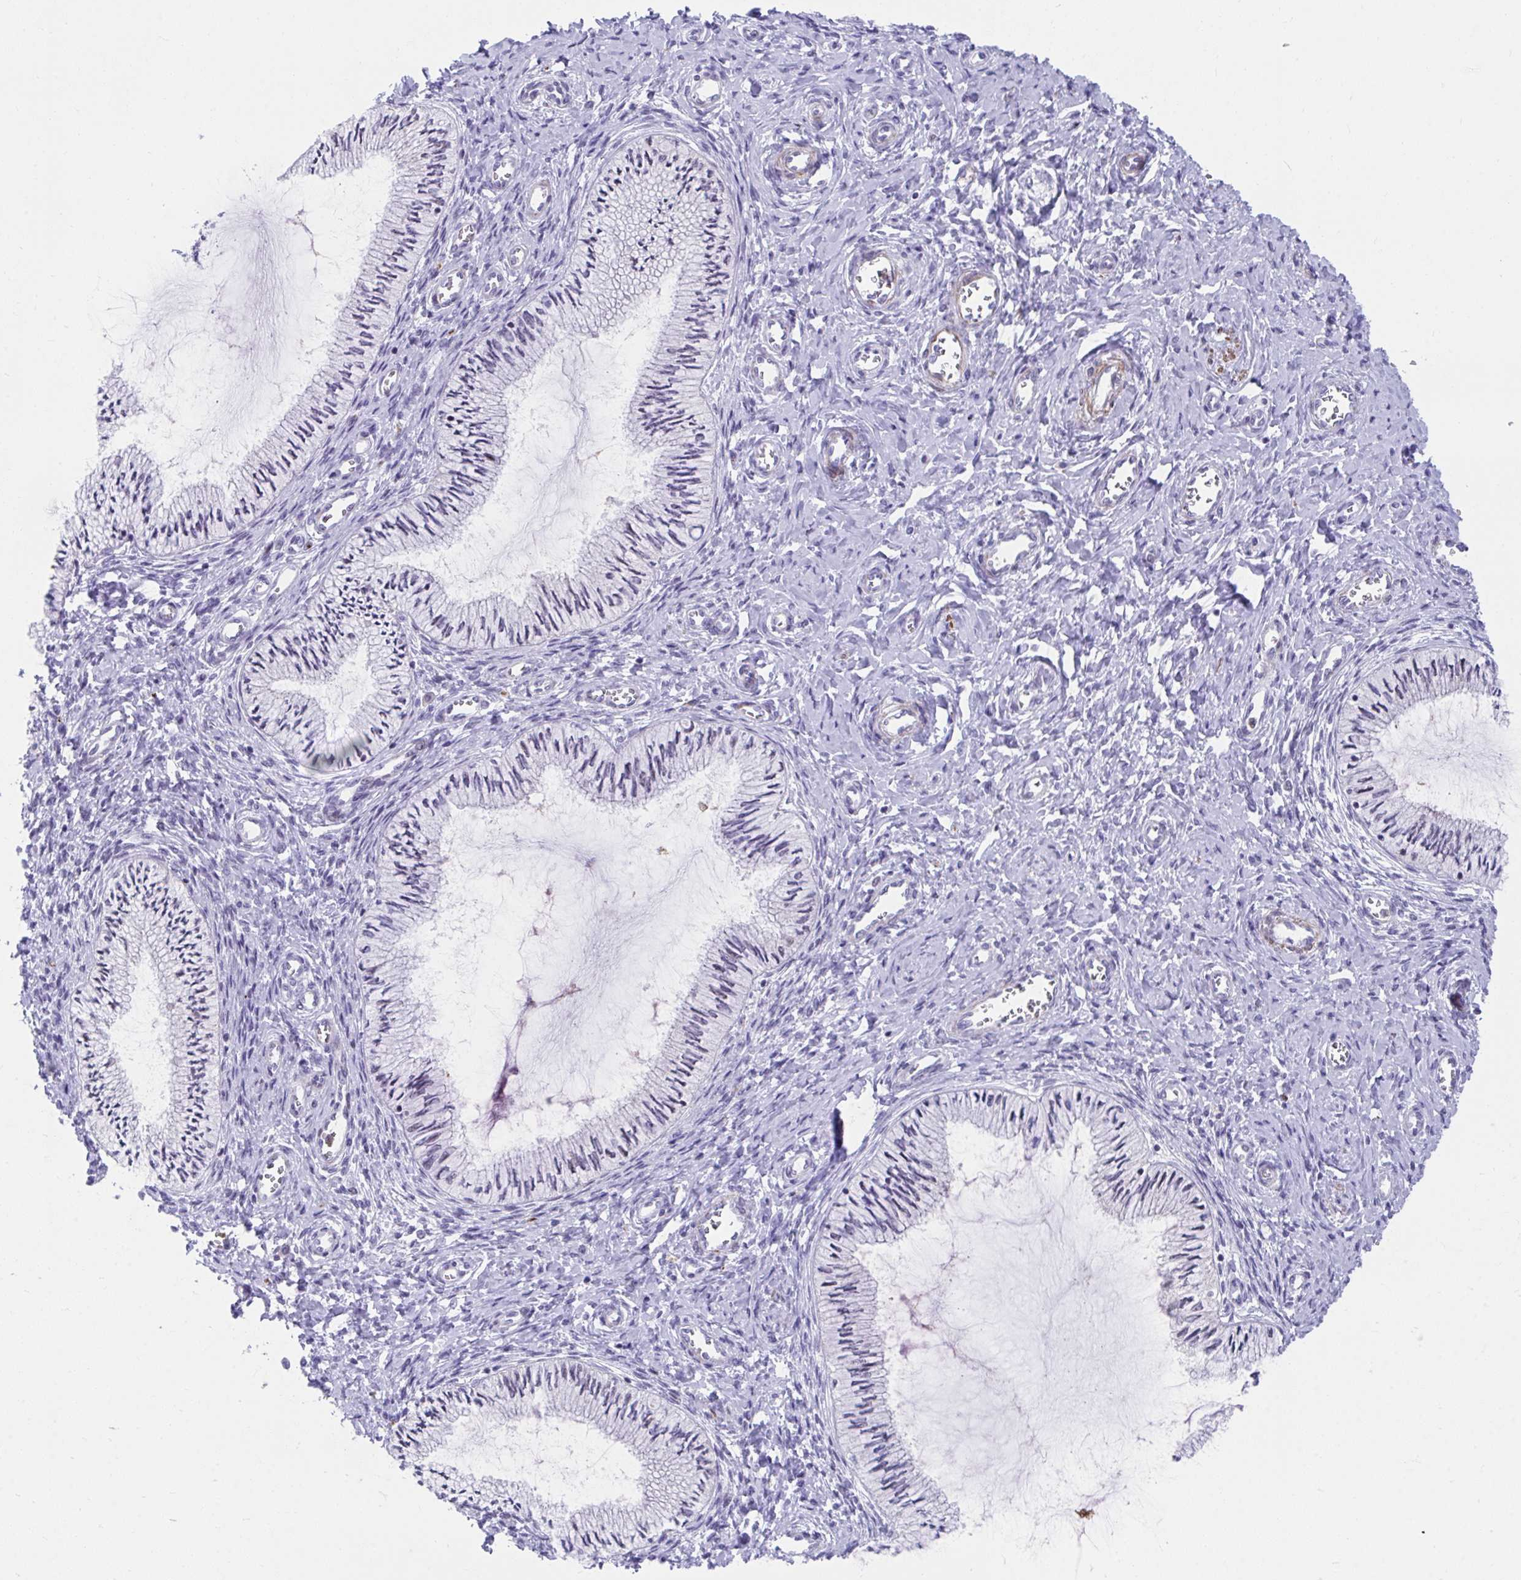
{"staining": {"intensity": "negative", "quantity": "none", "location": "none"}, "tissue": "cervix", "cell_type": "Glandular cells", "image_type": "normal", "snomed": [{"axis": "morphology", "description": "Normal tissue, NOS"}, {"axis": "topography", "description": "Cervix"}], "caption": "An immunohistochemistry (IHC) histopathology image of normal cervix is shown. There is no staining in glandular cells of cervix.", "gene": "CSTB", "patient": {"sex": "female", "age": 24}}